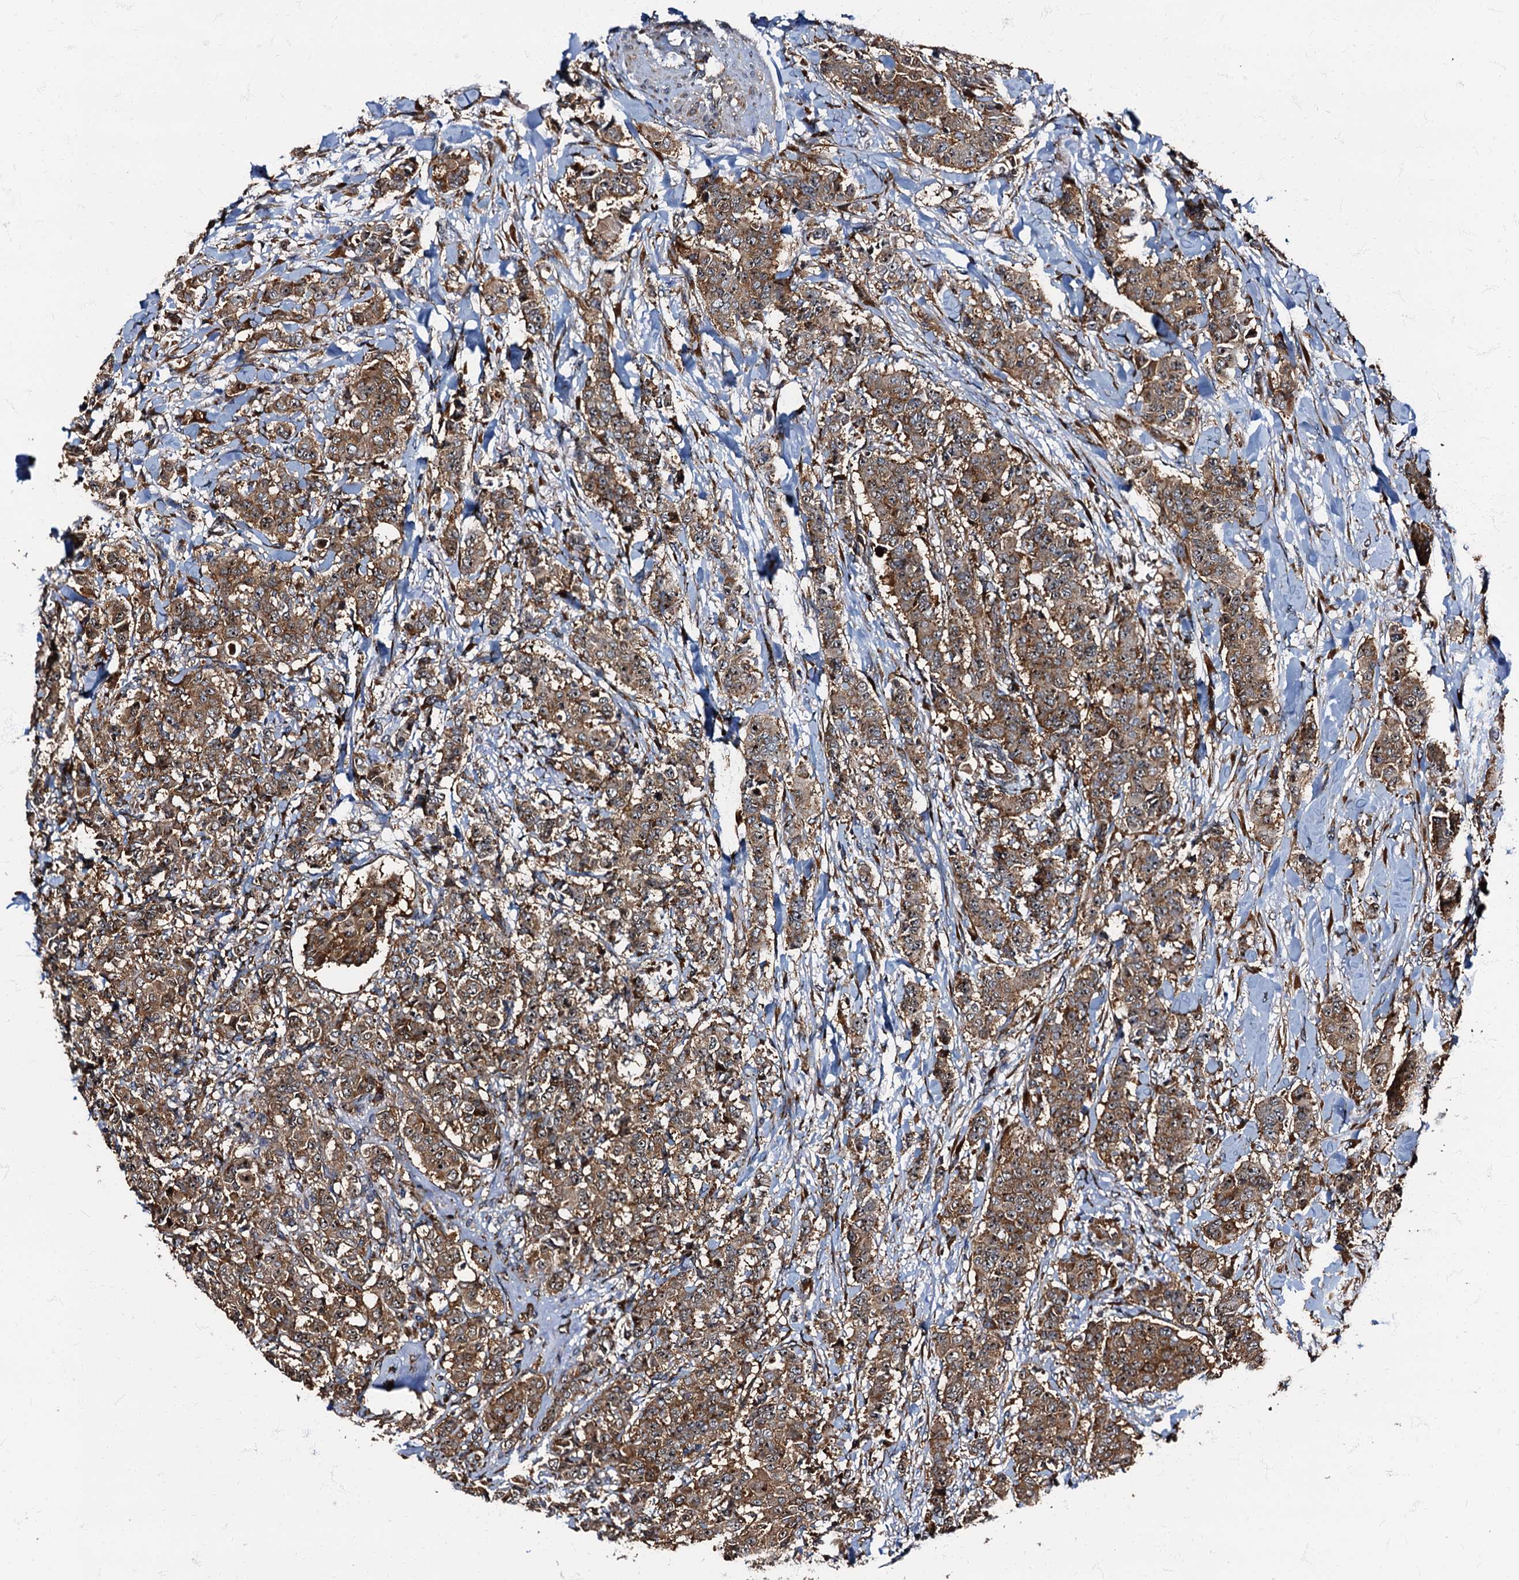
{"staining": {"intensity": "moderate", "quantity": ">75%", "location": "cytoplasmic/membranous"}, "tissue": "breast cancer", "cell_type": "Tumor cells", "image_type": "cancer", "snomed": [{"axis": "morphology", "description": "Duct carcinoma"}, {"axis": "topography", "description": "Breast"}], "caption": "A medium amount of moderate cytoplasmic/membranous staining is identified in approximately >75% of tumor cells in breast infiltrating ductal carcinoma tissue.", "gene": "ATP2C1", "patient": {"sex": "female", "age": 40}}